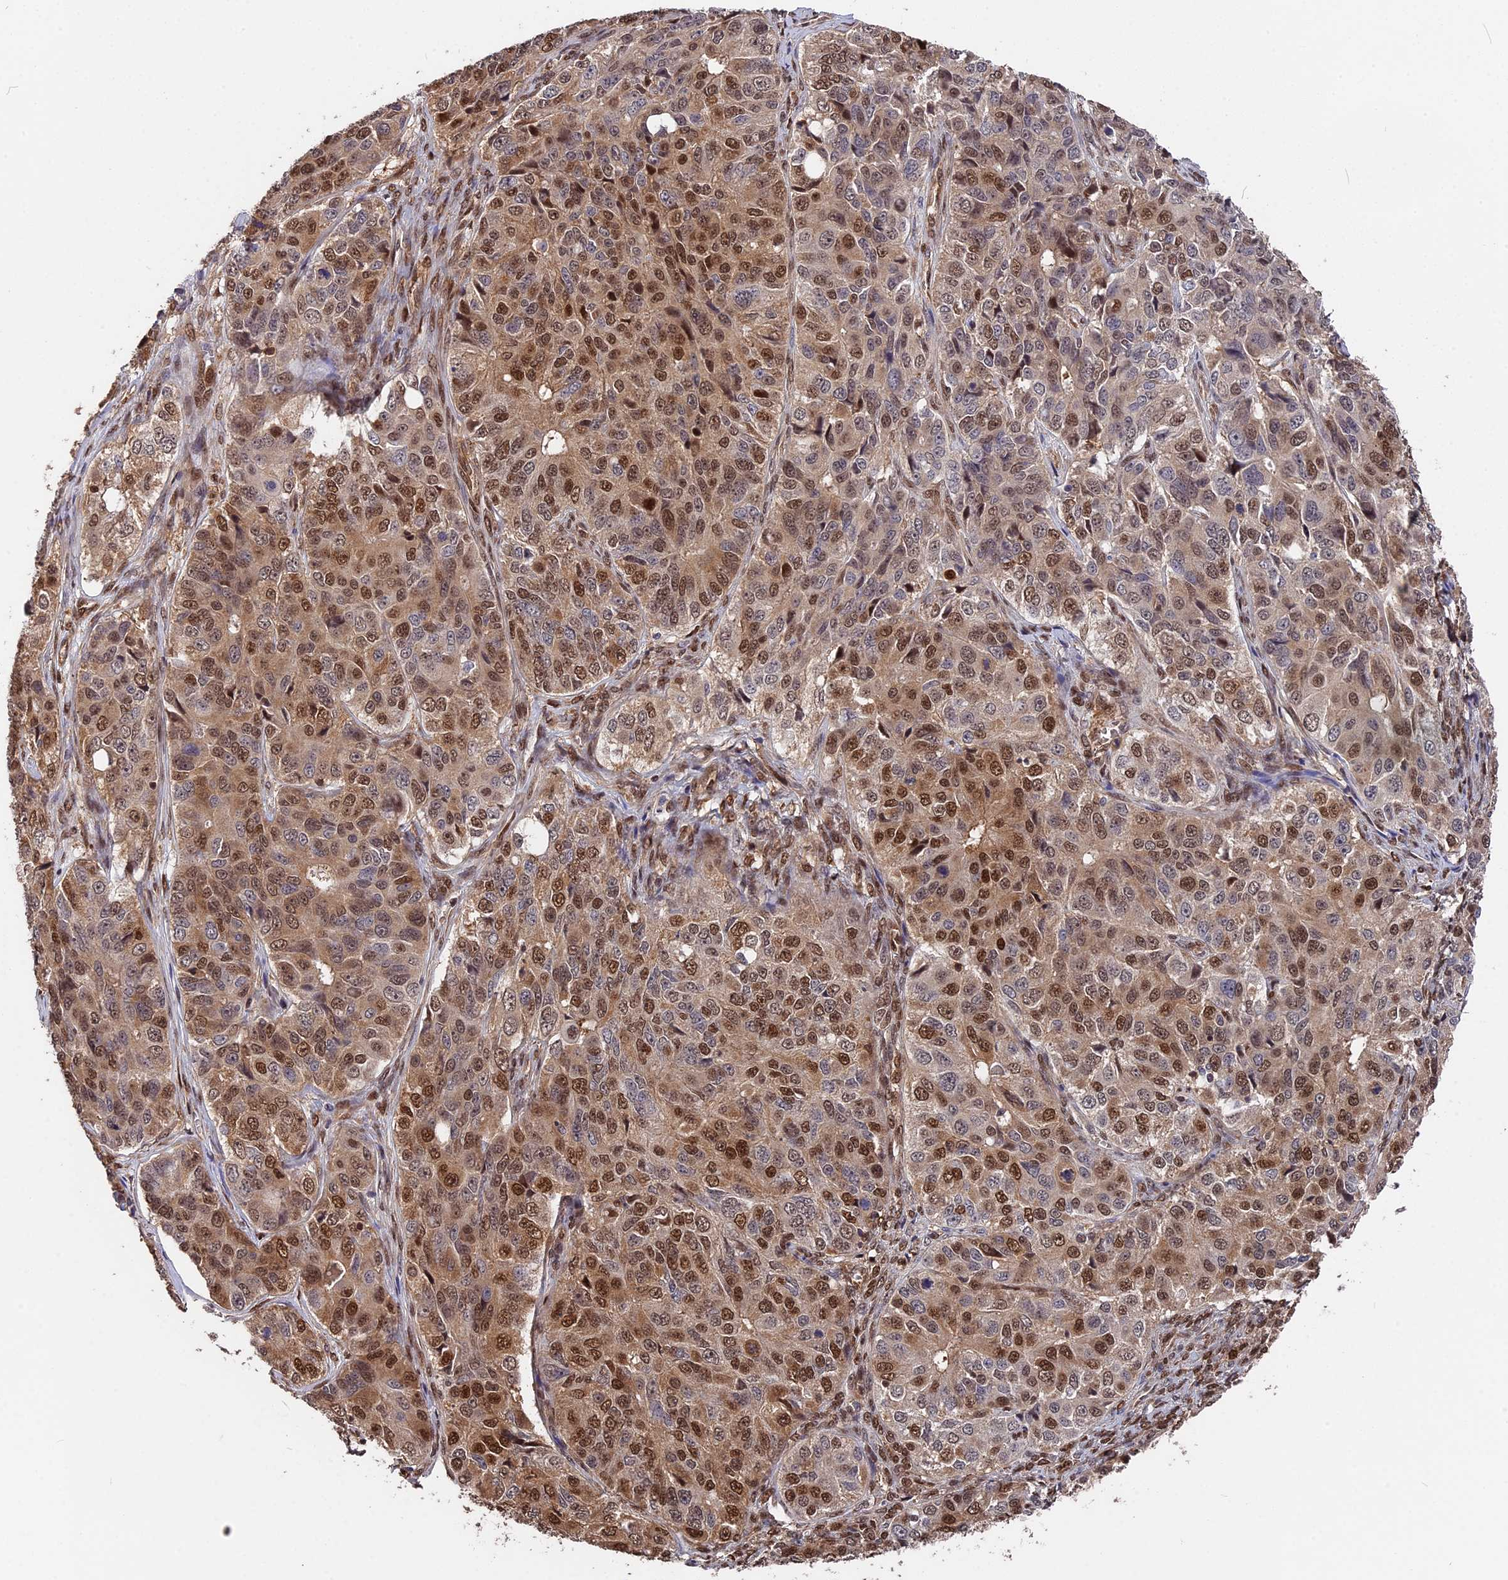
{"staining": {"intensity": "moderate", "quantity": ">75%", "location": "nuclear"}, "tissue": "ovarian cancer", "cell_type": "Tumor cells", "image_type": "cancer", "snomed": [{"axis": "morphology", "description": "Carcinoma, endometroid"}, {"axis": "topography", "description": "Ovary"}], "caption": "Protein expression analysis of ovarian endometroid carcinoma shows moderate nuclear positivity in about >75% of tumor cells.", "gene": "ADRM1", "patient": {"sex": "female", "age": 51}}